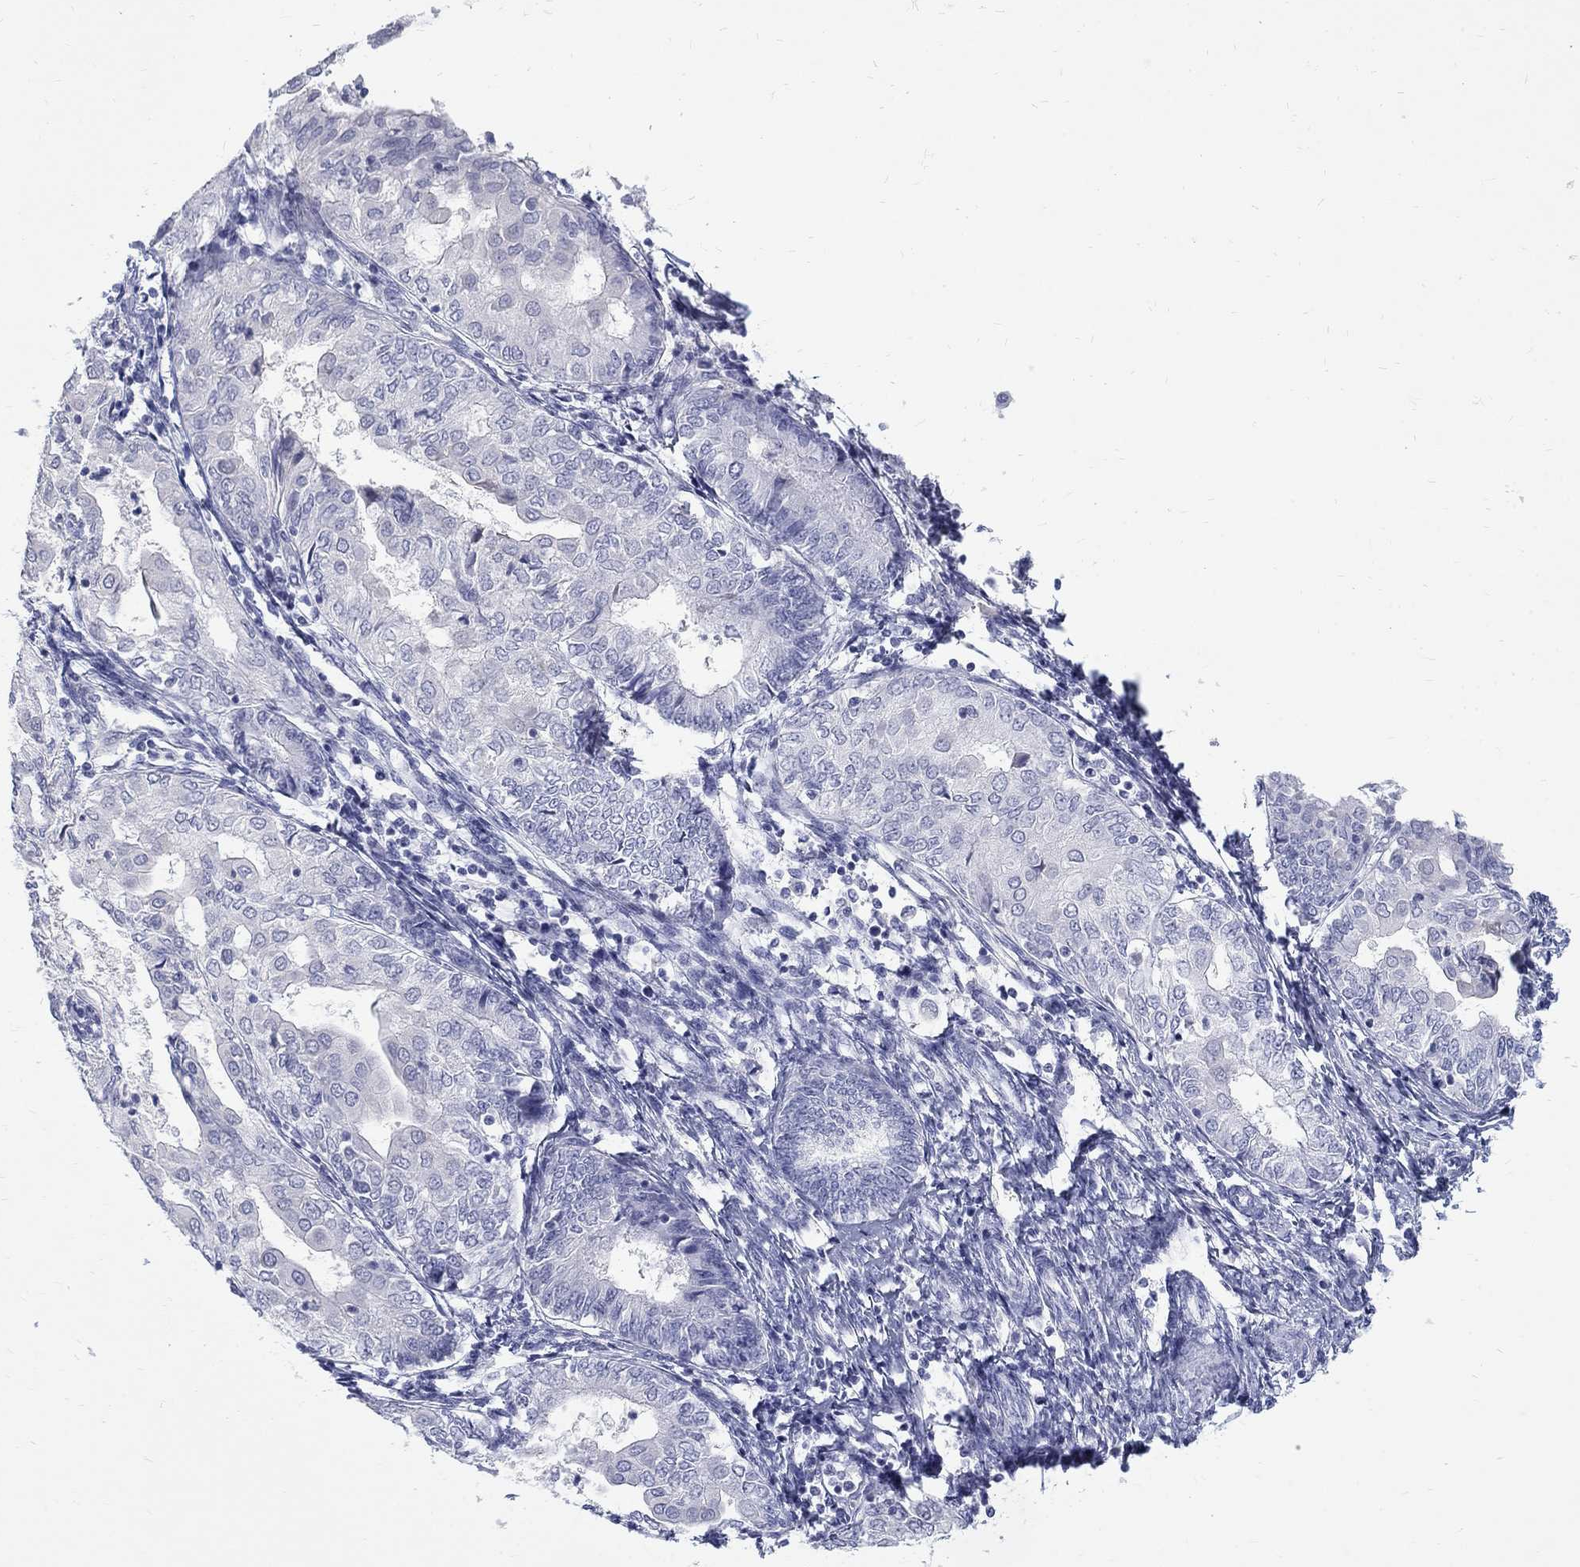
{"staining": {"intensity": "negative", "quantity": "none", "location": "none"}, "tissue": "endometrial cancer", "cell_type": "Tumor cells", "image_type": "cancer", "snomed": [{"axis": "morphology", "description": "Adenocarcinoma, NOS"}, {"axis": "topography", "description": "Endometrium"}], "caption": "A histopathology image of human endometrial cancer (adenocarcinoma) is negative for staining in tumor cells.", "gene": "MAGEB6", "patient": {"sex": "female", "age": 68}}